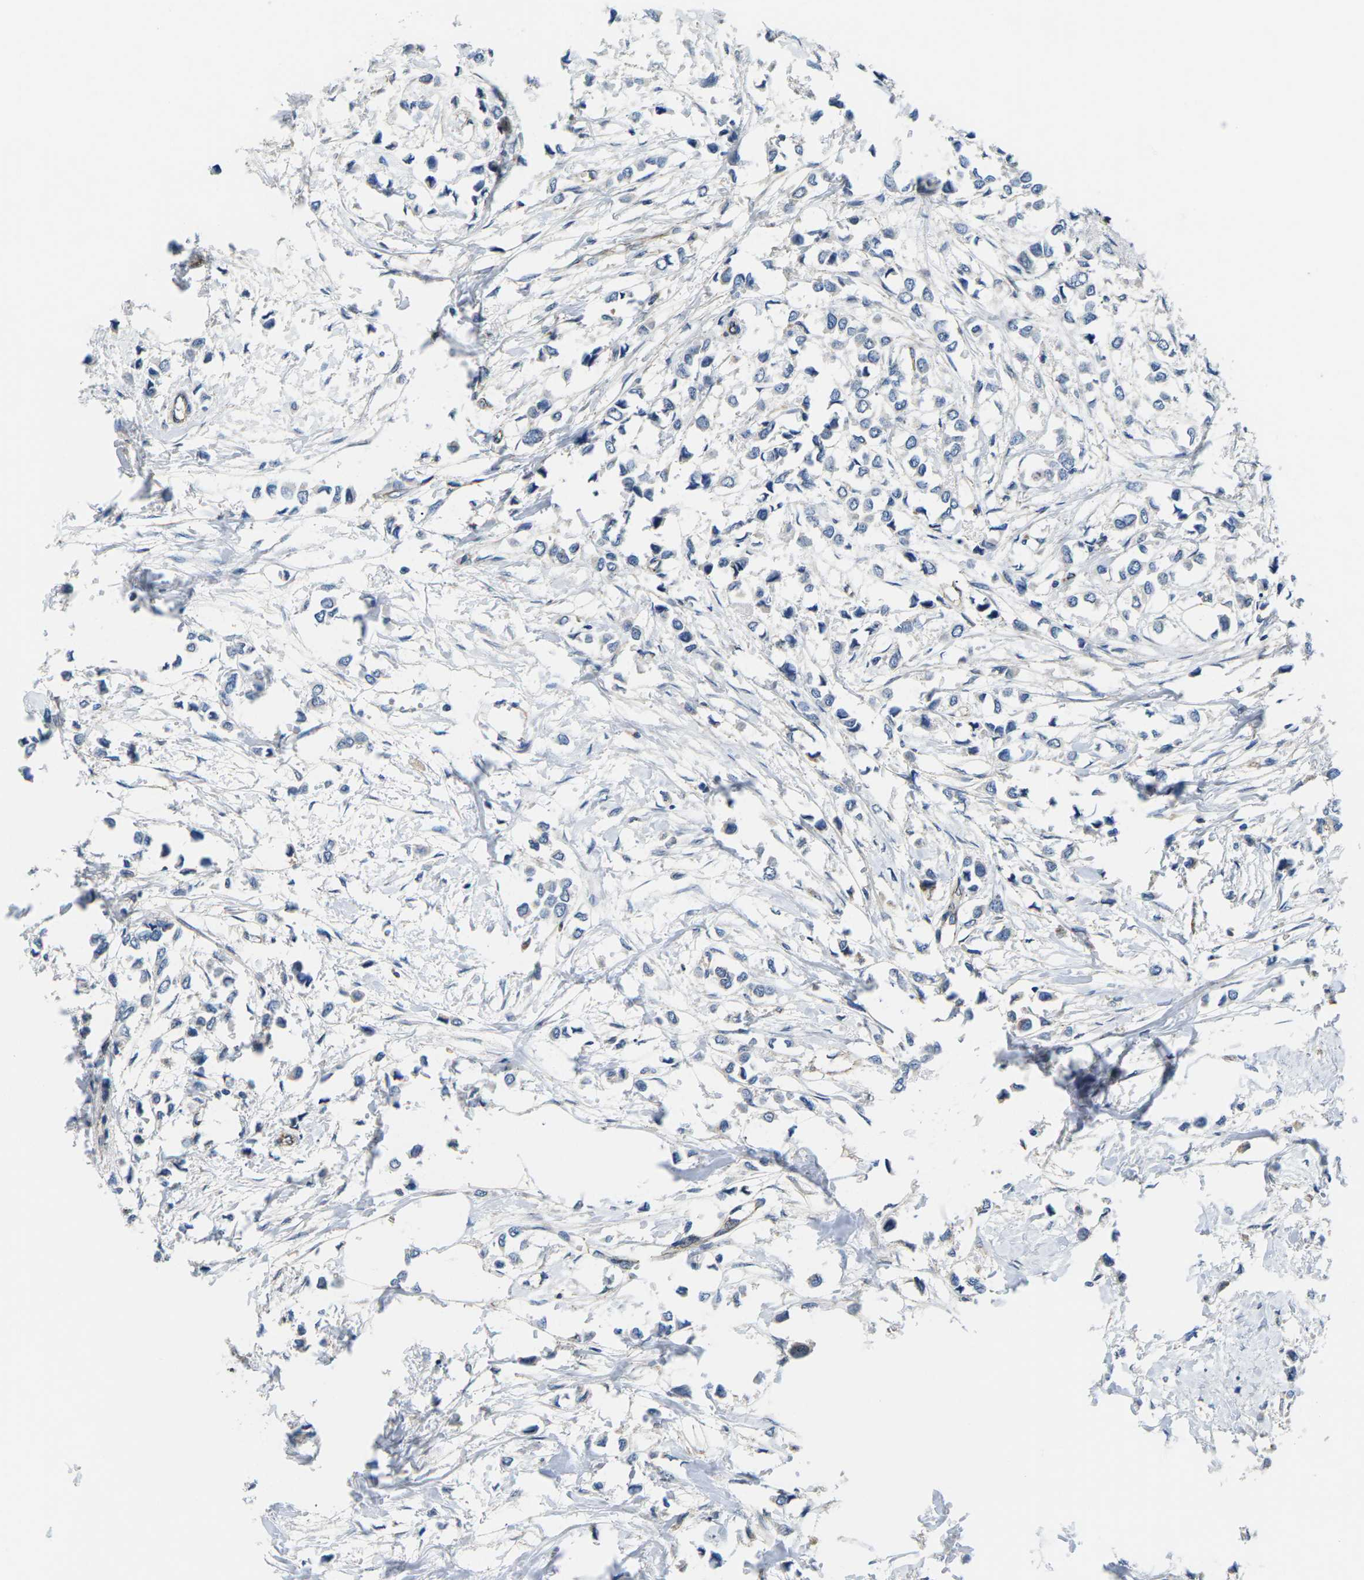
{"staining": {"intensity": "negative", "quantity": "none", "location": "none"}, "tissue": "breast cancer", "cell_type": "Tumor cells", "image_type": "cancer", "snomed": [{"axis": "morphology", "description": "Lobular carcinoma"}, {"axis": "topography", "description": "Breast"}], "caption": "Tumor cells are negative for brown protein staining in breast cancer (lobular carcinoma).", "gene": "CTNND1", "patient": {"sex": "female", "age": 51}}